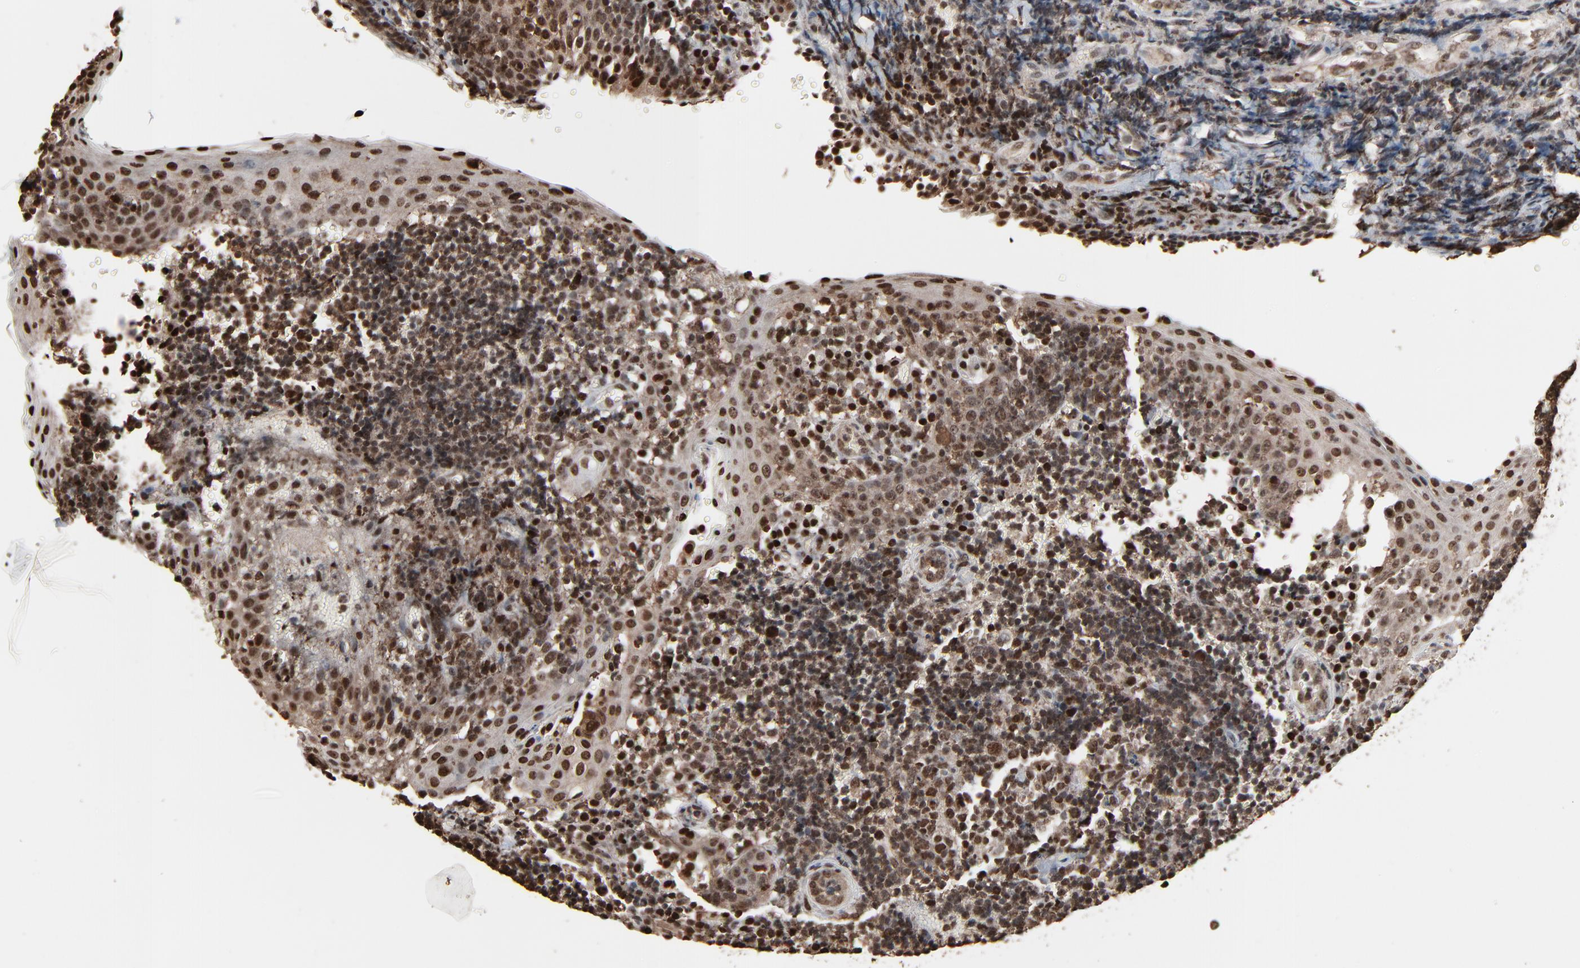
{"staining": {"intensity": "strong", "quantity": ">75%", "location": "nuclear"}, "tissue": "tonsil", "cell_type": "Germinal center cells", "image_type": "normal", "snomed": [{"axis": "morphology", "description": "Normal tissue, NOS"}, {"axis": "topography", "description": "Tonsil"}], "caption": "An immunohistochemistry micrograph of benign tissue is shown. Protein staining in brown labels strong nuclear positivity in tonsil within germinal center cells.", "gene": "RPS6KA3", "patient": {"sex": "female", "age": 40}}